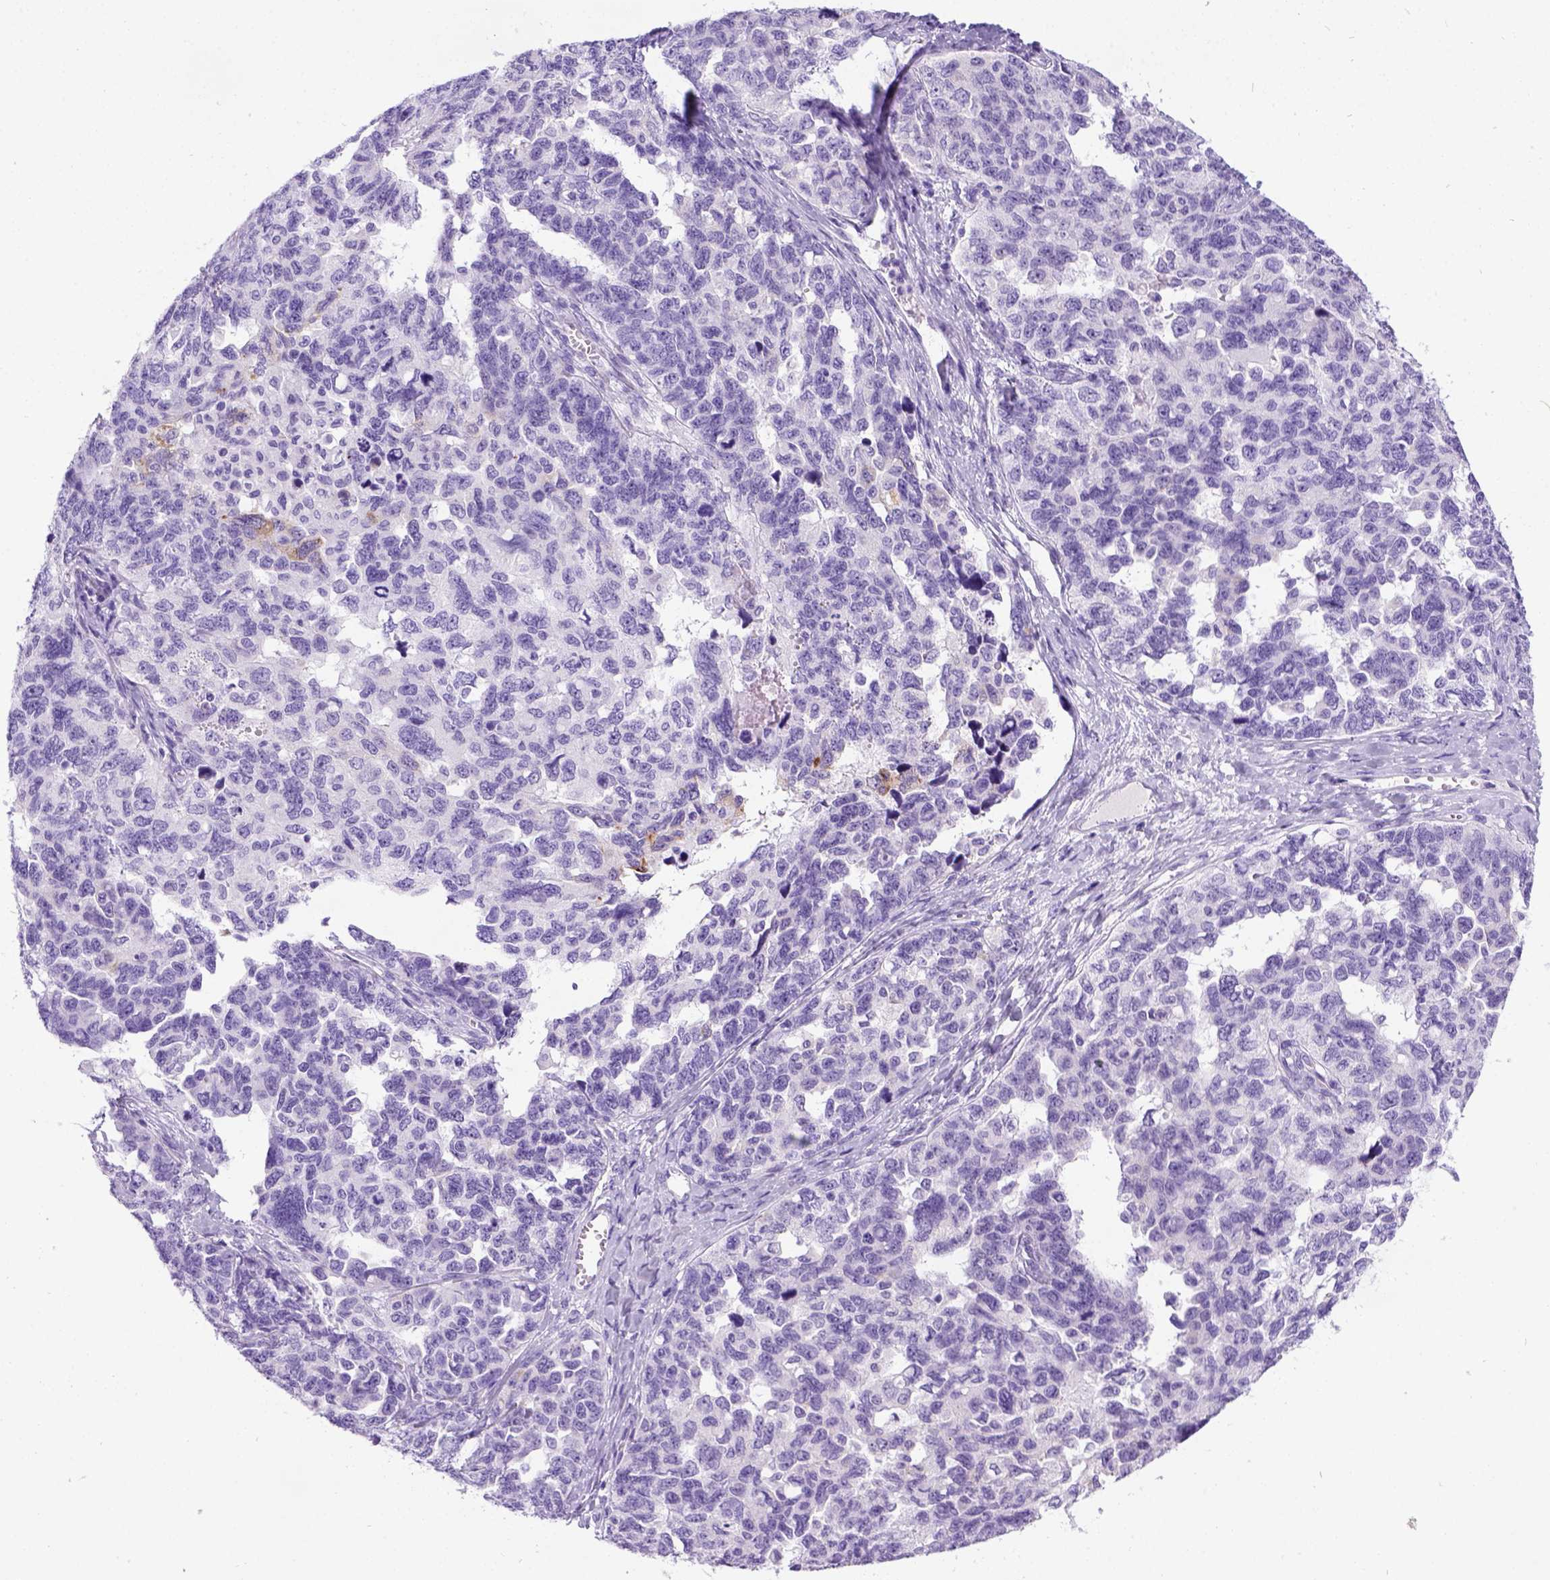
{"staining": {"intensity": "negative", "quantity": "none", "location": "none"}, "tissue": "ovarian cancer", "cell_type": "Tumor cells", "image_type": "cancer", "snomed": [{"axis": "morphology", "description": "Cystadenocarcinoma, serous, NOS"}, {"axis": "topography", "description": "Ovary"}], "caption": "High power microscopy image of an immunohistochemistry (IHC) histopathology image of ovarian cancer (serous cystadenocarcinoma), revealing no significant expression in tumor cells.", "gene": "IGF2", "patient": {"sex": "female", "age": 69}}